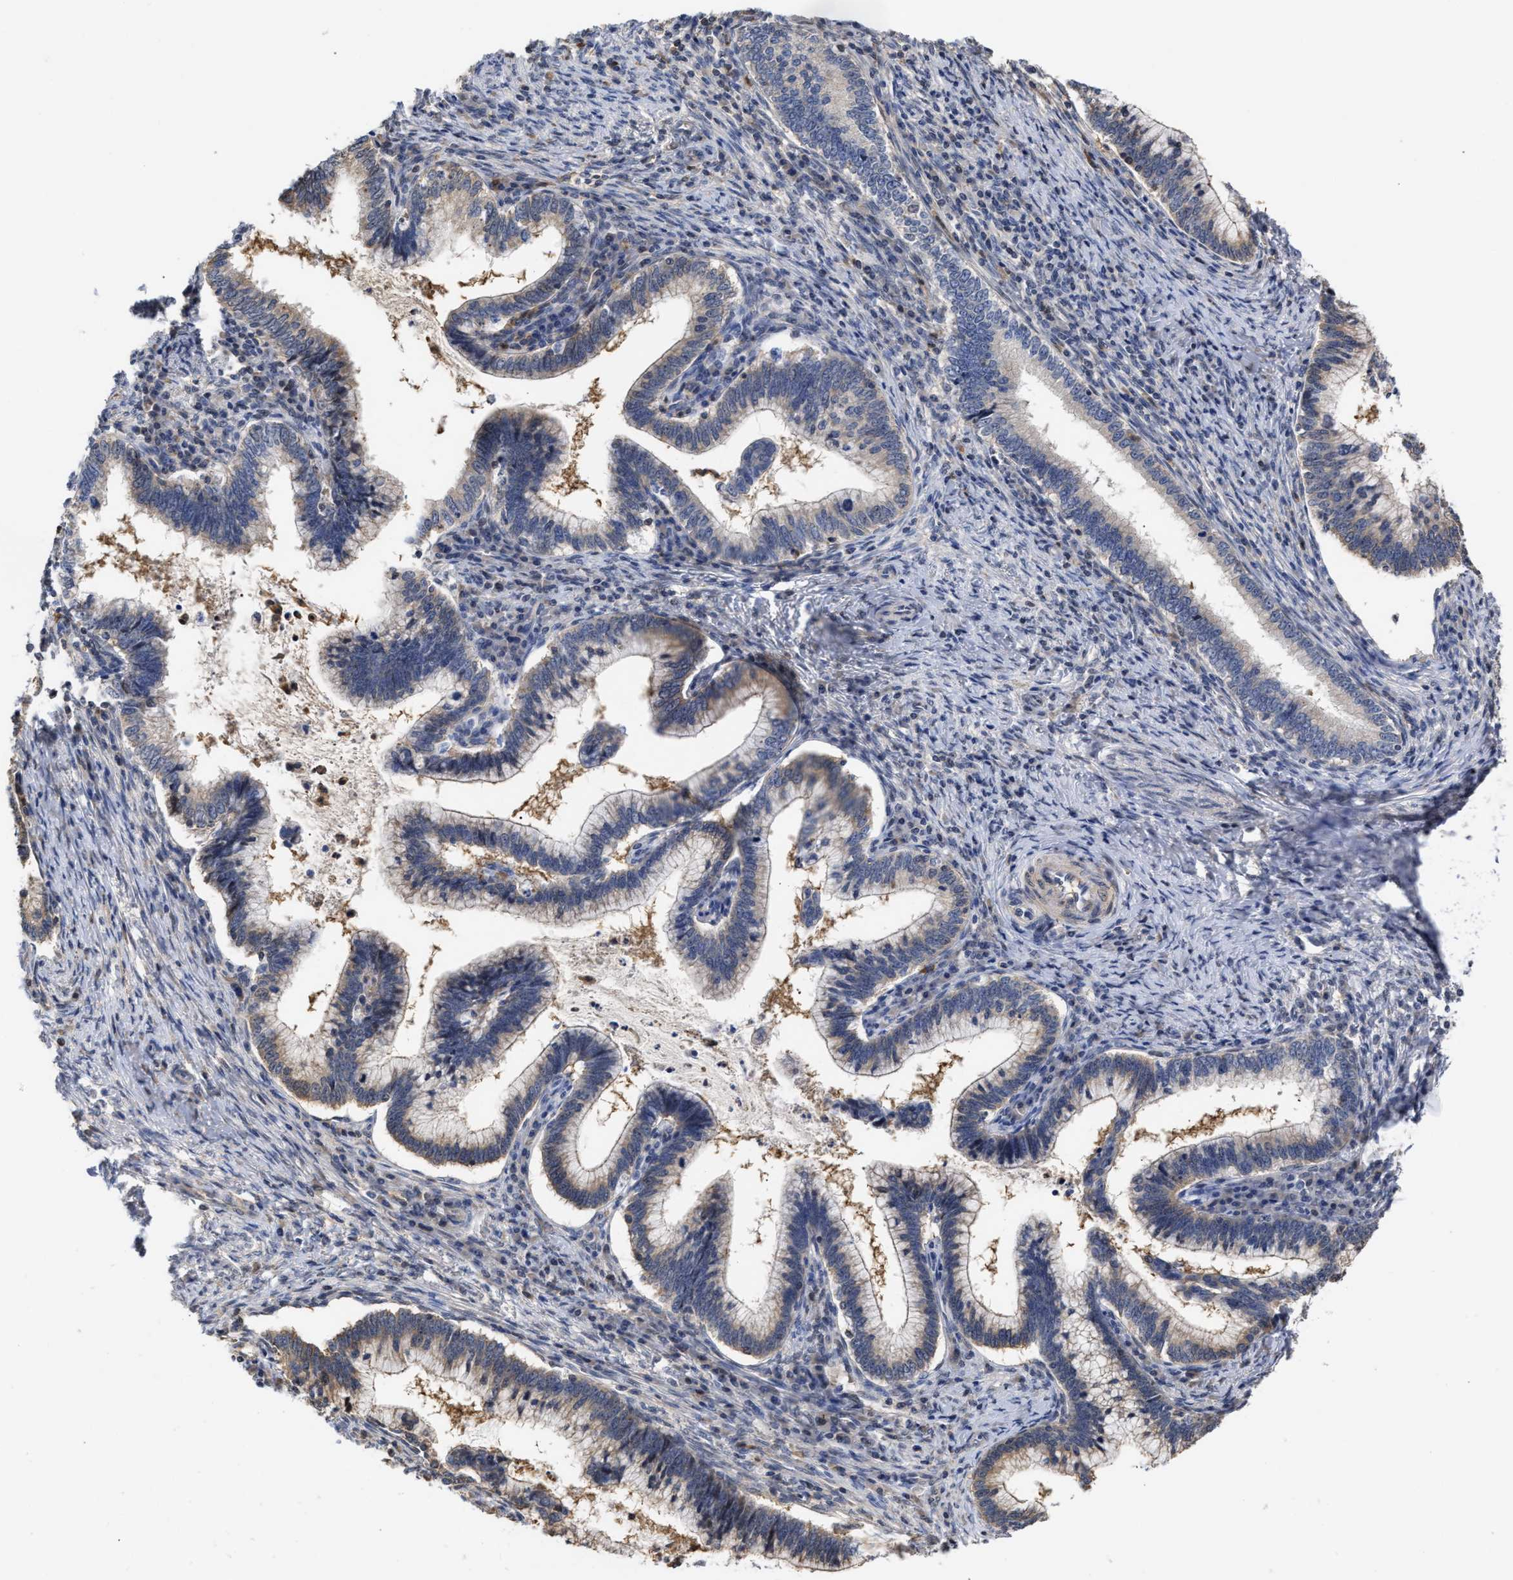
{"staining": {"intensity": "weak", "quantity": "<25%", "location": "cytoplasmic/membranous"}, "tissue": "cervical cancer", "cell_type": "Tumor cells", "image_type": "cancer", "snomed": [{"axis": "morphology", "description": "Adenocarcinoma, NOS"}, {"axis": "topography", "description": "Cervix"}], "caption": "Immunohistochemical staining of cervical cancer (adenocarcinoma) shows no significant expression in tumor cells.", "gene": "KLHDC1", "patient": {"sex": "female", "age": 36}}